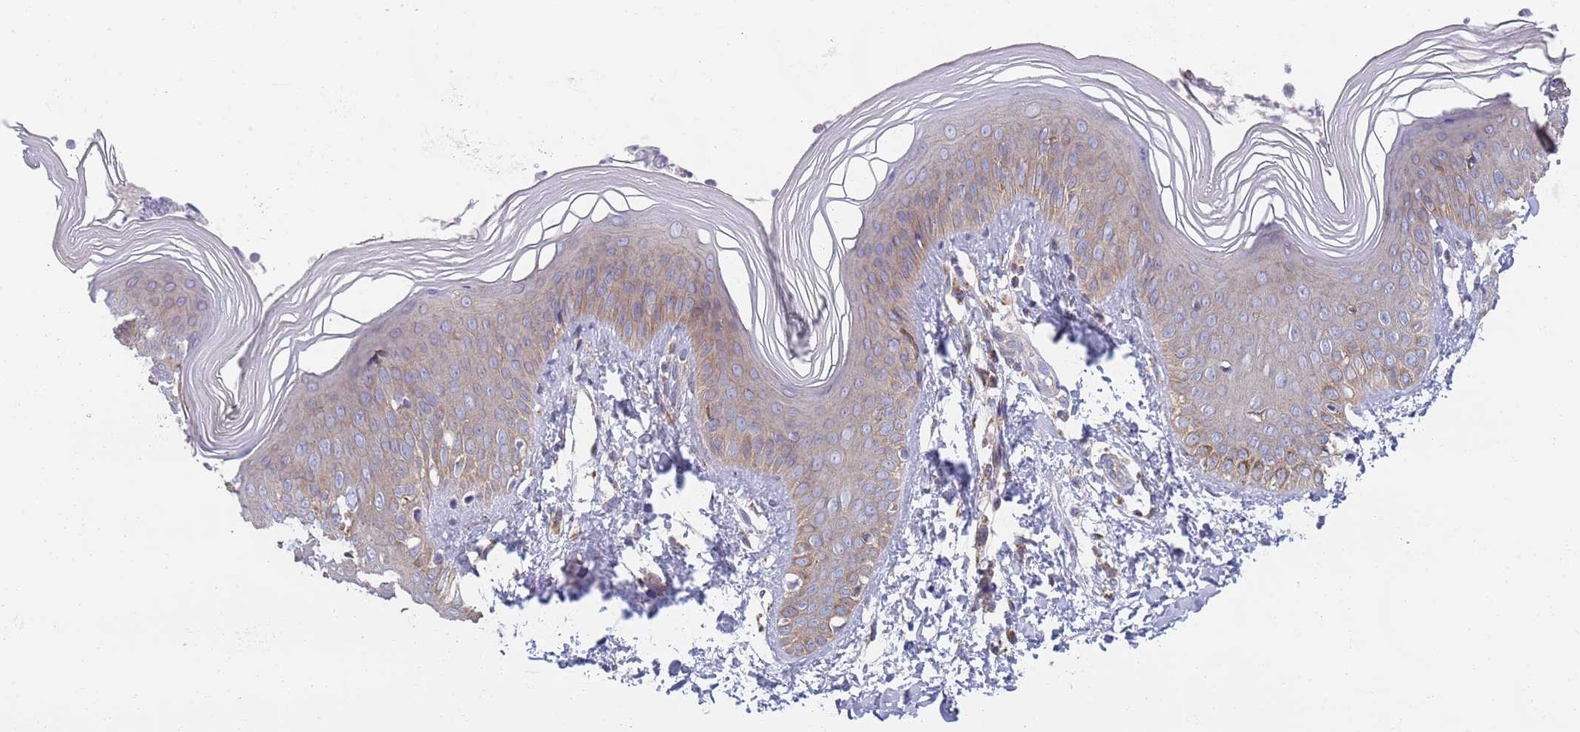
{"staining": {"intensity": "moderate", "quantity": "25%-75%", "location": "cytoplasmic/membranous"}, "tissue": "skin", "cell_type": "Epidermal cells", "image_type": "normal", "snomed": [{"axis": "morphology", "description": "Normal tissue, NOS"}, {"axis": "topography", "description": "Anal"}], "caption": "Unremarkable skin demonstrates moderate cytoplasmic/membranous expression in about 25%-75% of epidermal cells.", "gene": "PWWP3A", "patient": {"sex": "female", "age": 40}}